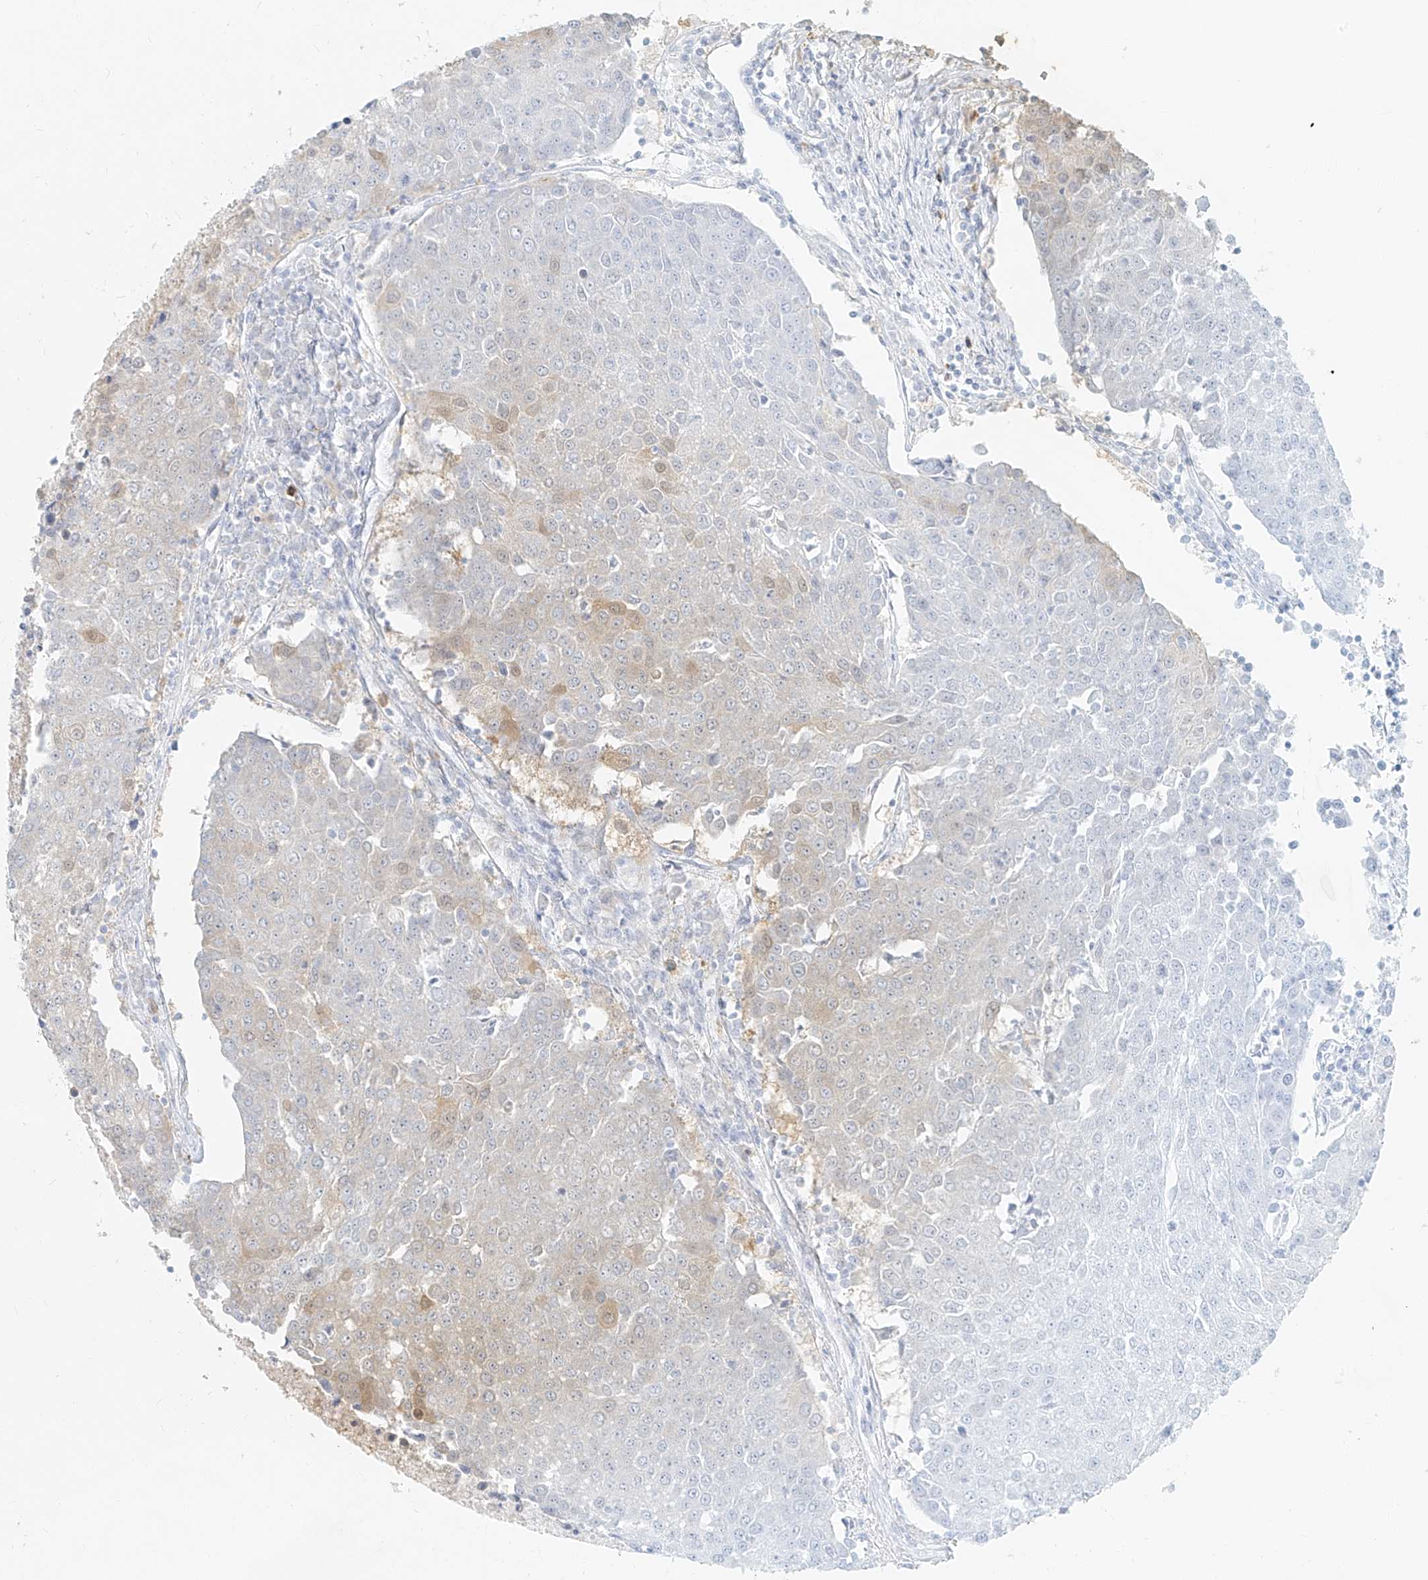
{"staining": {"intensity": "moderate", "quantity": "25%-75%", "location": "cytoplasmic/membranous"}, "tissue": "urothelial cancer", "cell_type": "Tumor cells", "image_type": "cancer", "snomed": [{"axis": "morphology", "description": "Urothelial carcinoma, High grade"}, {"axis": "topography", "description": "Urinary bladder"}], "caption": "Urothelial cancer stained with a brown dye exhibits moderate cytoplasmic/membranous positive expression in about 25%-75% of tumor cells.", "gene": "PGD", "patient": {"sex": "female", "age": 85}}